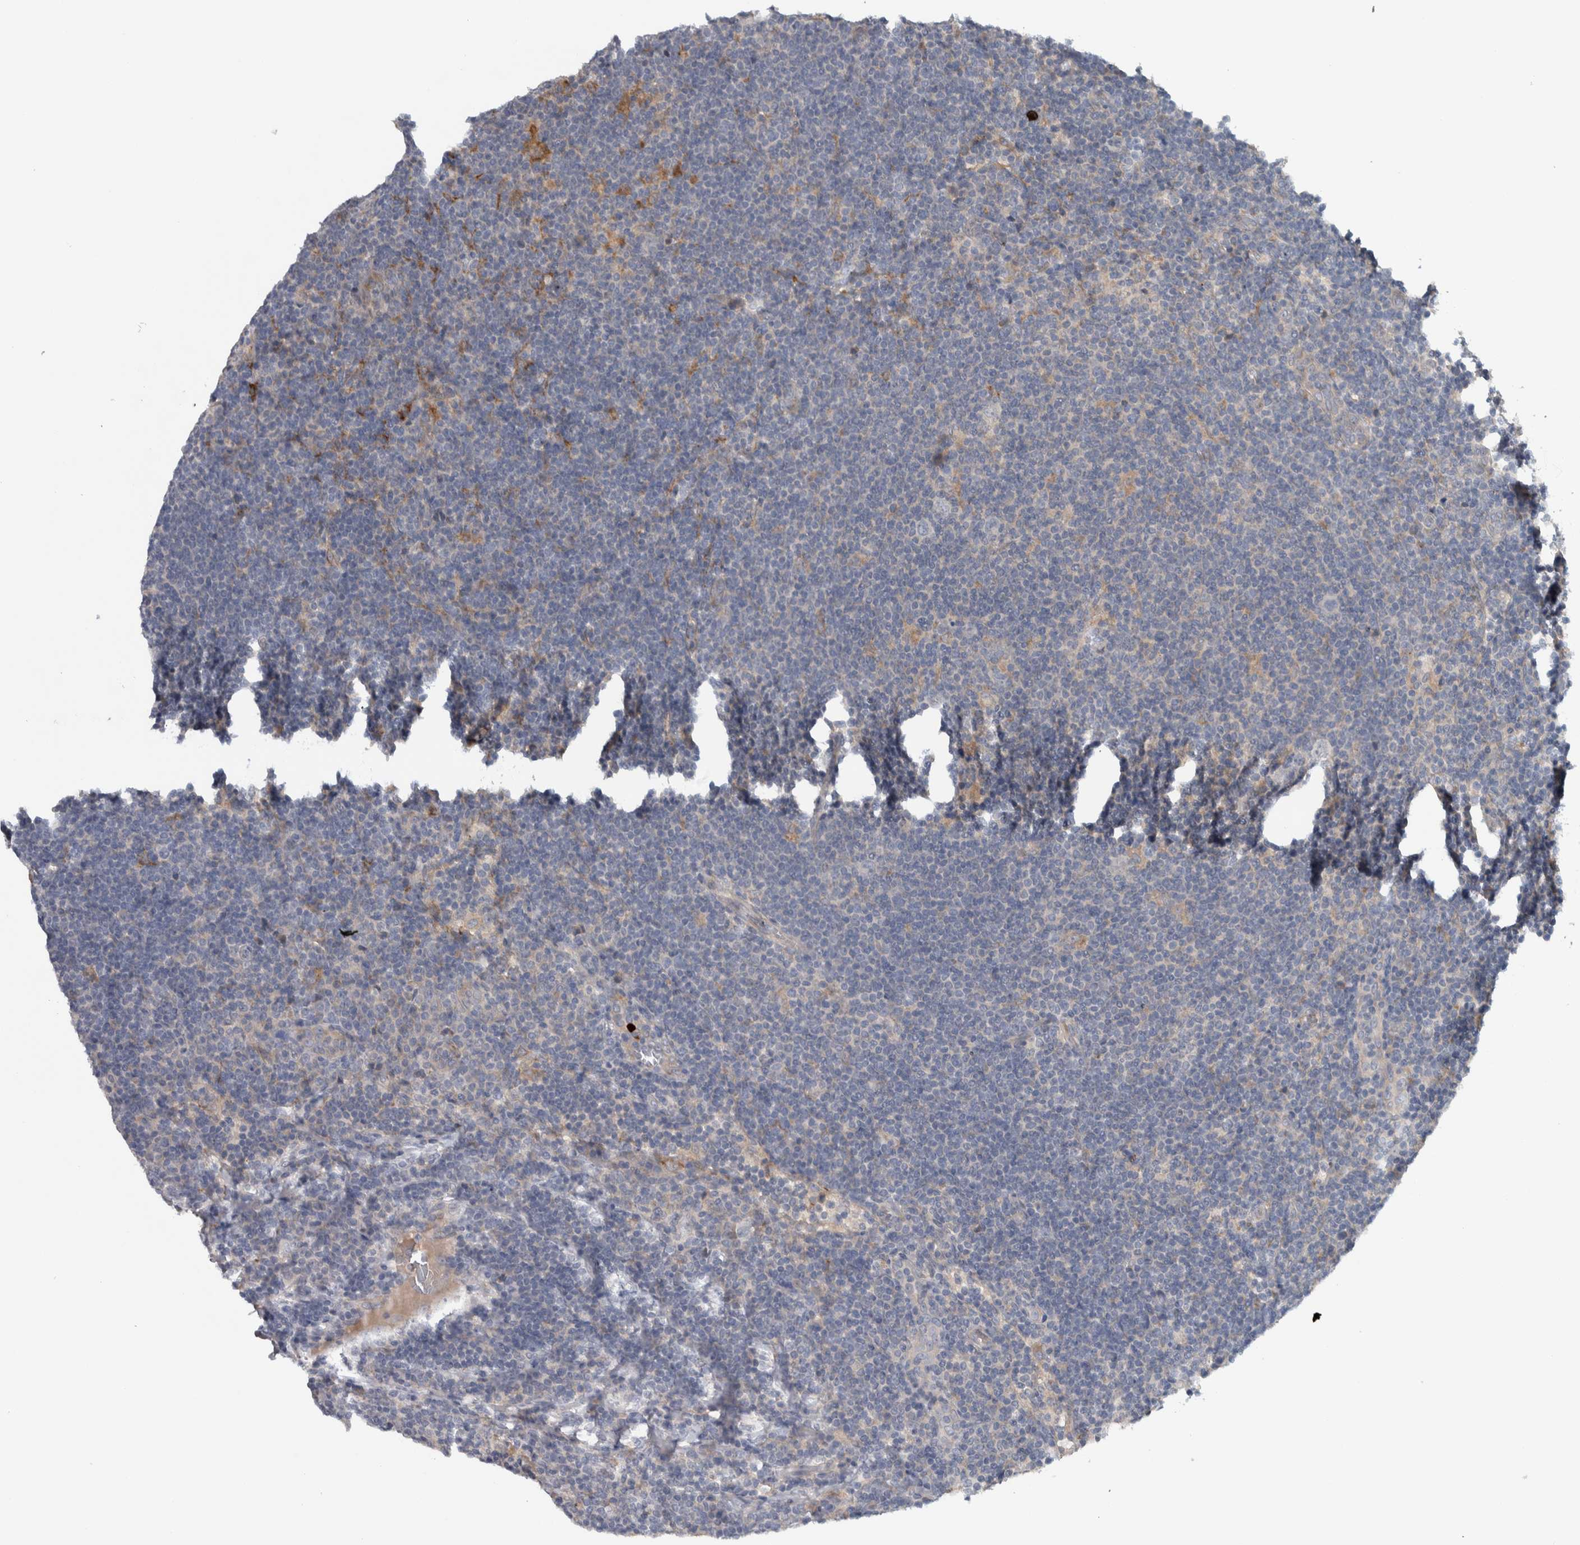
{"staining": {"intensity": "negative", "quantity": "none", "location": "none"}, "tissue": "lymphoma", "cell_type": "Tumor cells", "image_type": "cancer", "snomed": [{"axis": "morphology", "description": "Hodgkin's disease, NOS"}, {"axis": "topography", "description": "Lymph node"}], "caption": "Tumor cells are negative for protein expression in human lymphoma.", "gene": "ADPRM", "patient": {"sex": "female", "age": 57}}